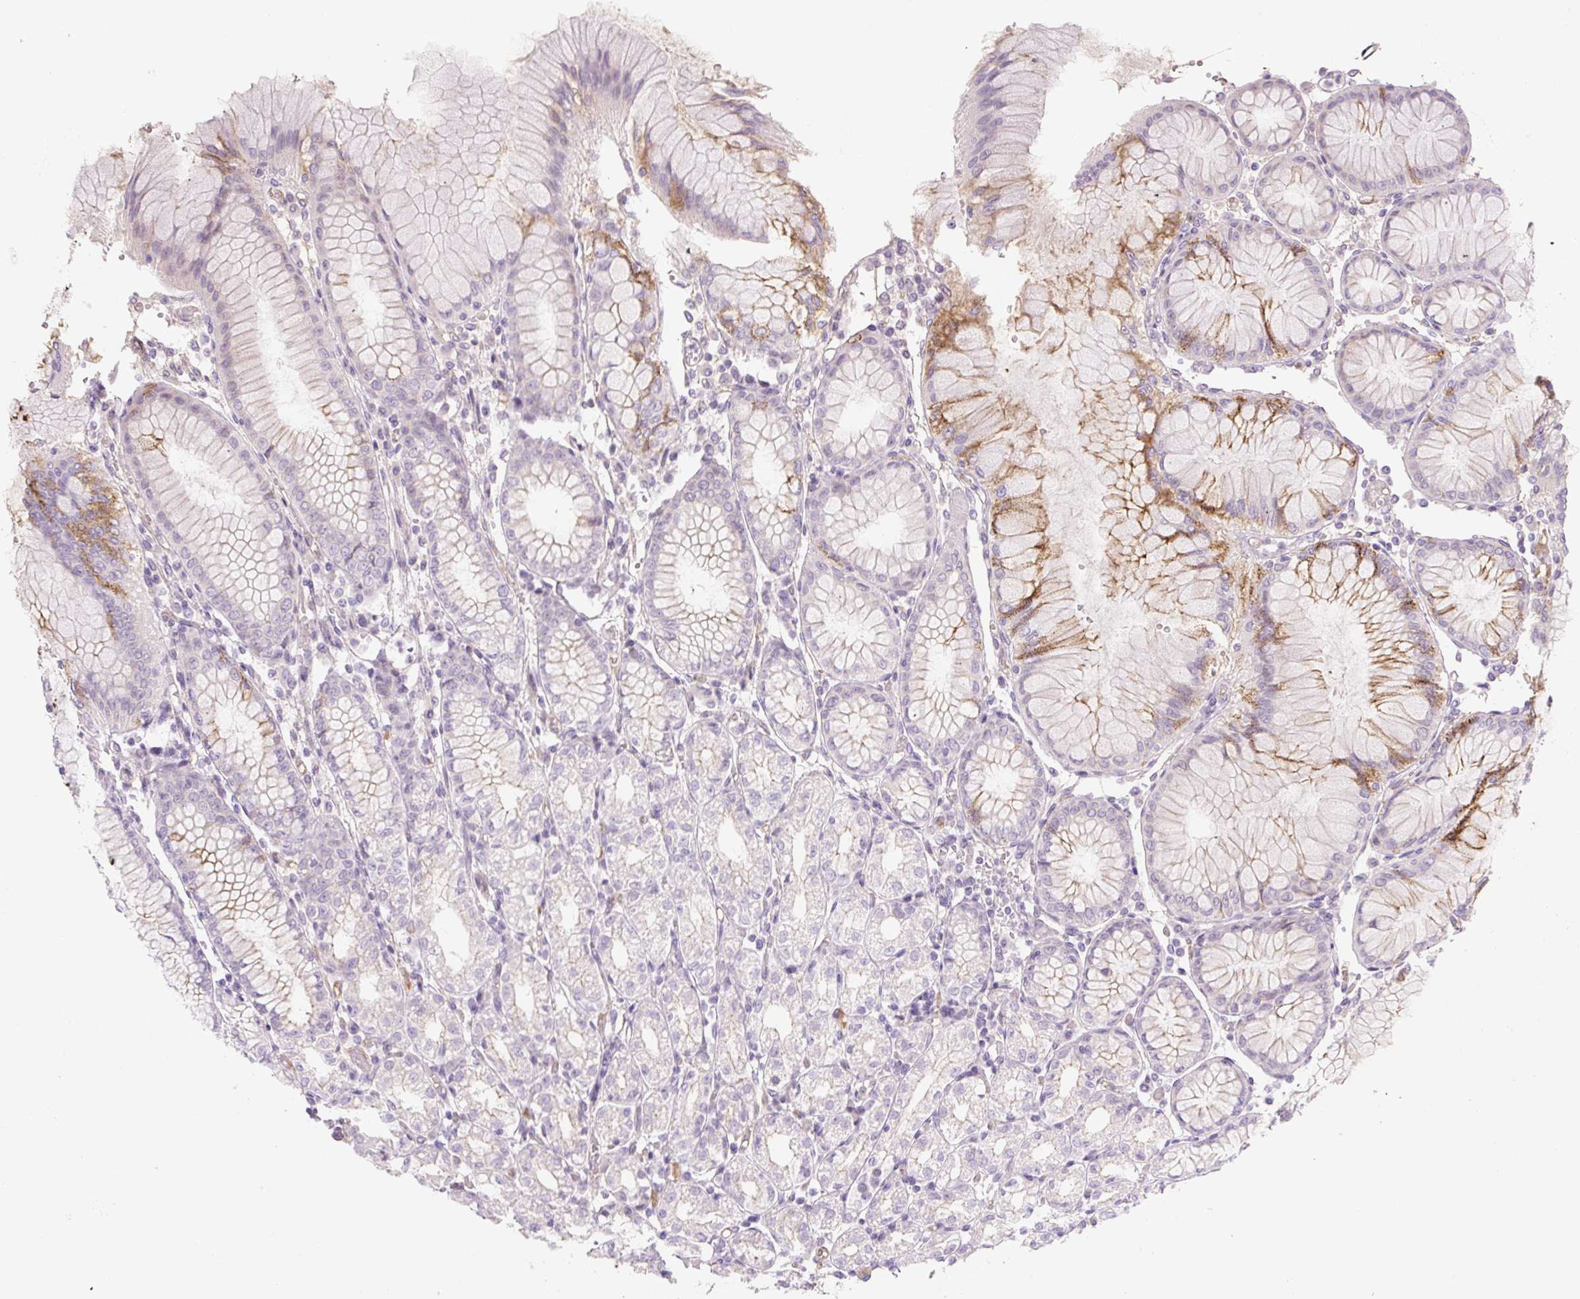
{"staining": {"intensity": "moderate", "quantity": "<25%", "location": "cytoplasmic/membranous"}, "tissue": "stomach", "cell_type": "Glandular cells", "image_type": "normal", "snomed": [{"axis": "morphology", "description": "Normal tissue, NOS"}, {"axis": "topography", "description": "Stomach"}], "caption": "Stomach stained for a protein (brown) reveals moderate cytoplasmic/membranous positive positivity in approximately <25% of glandular cells.", "gene": "PRM1", "patient": {"sex": "female", "age": 57}}